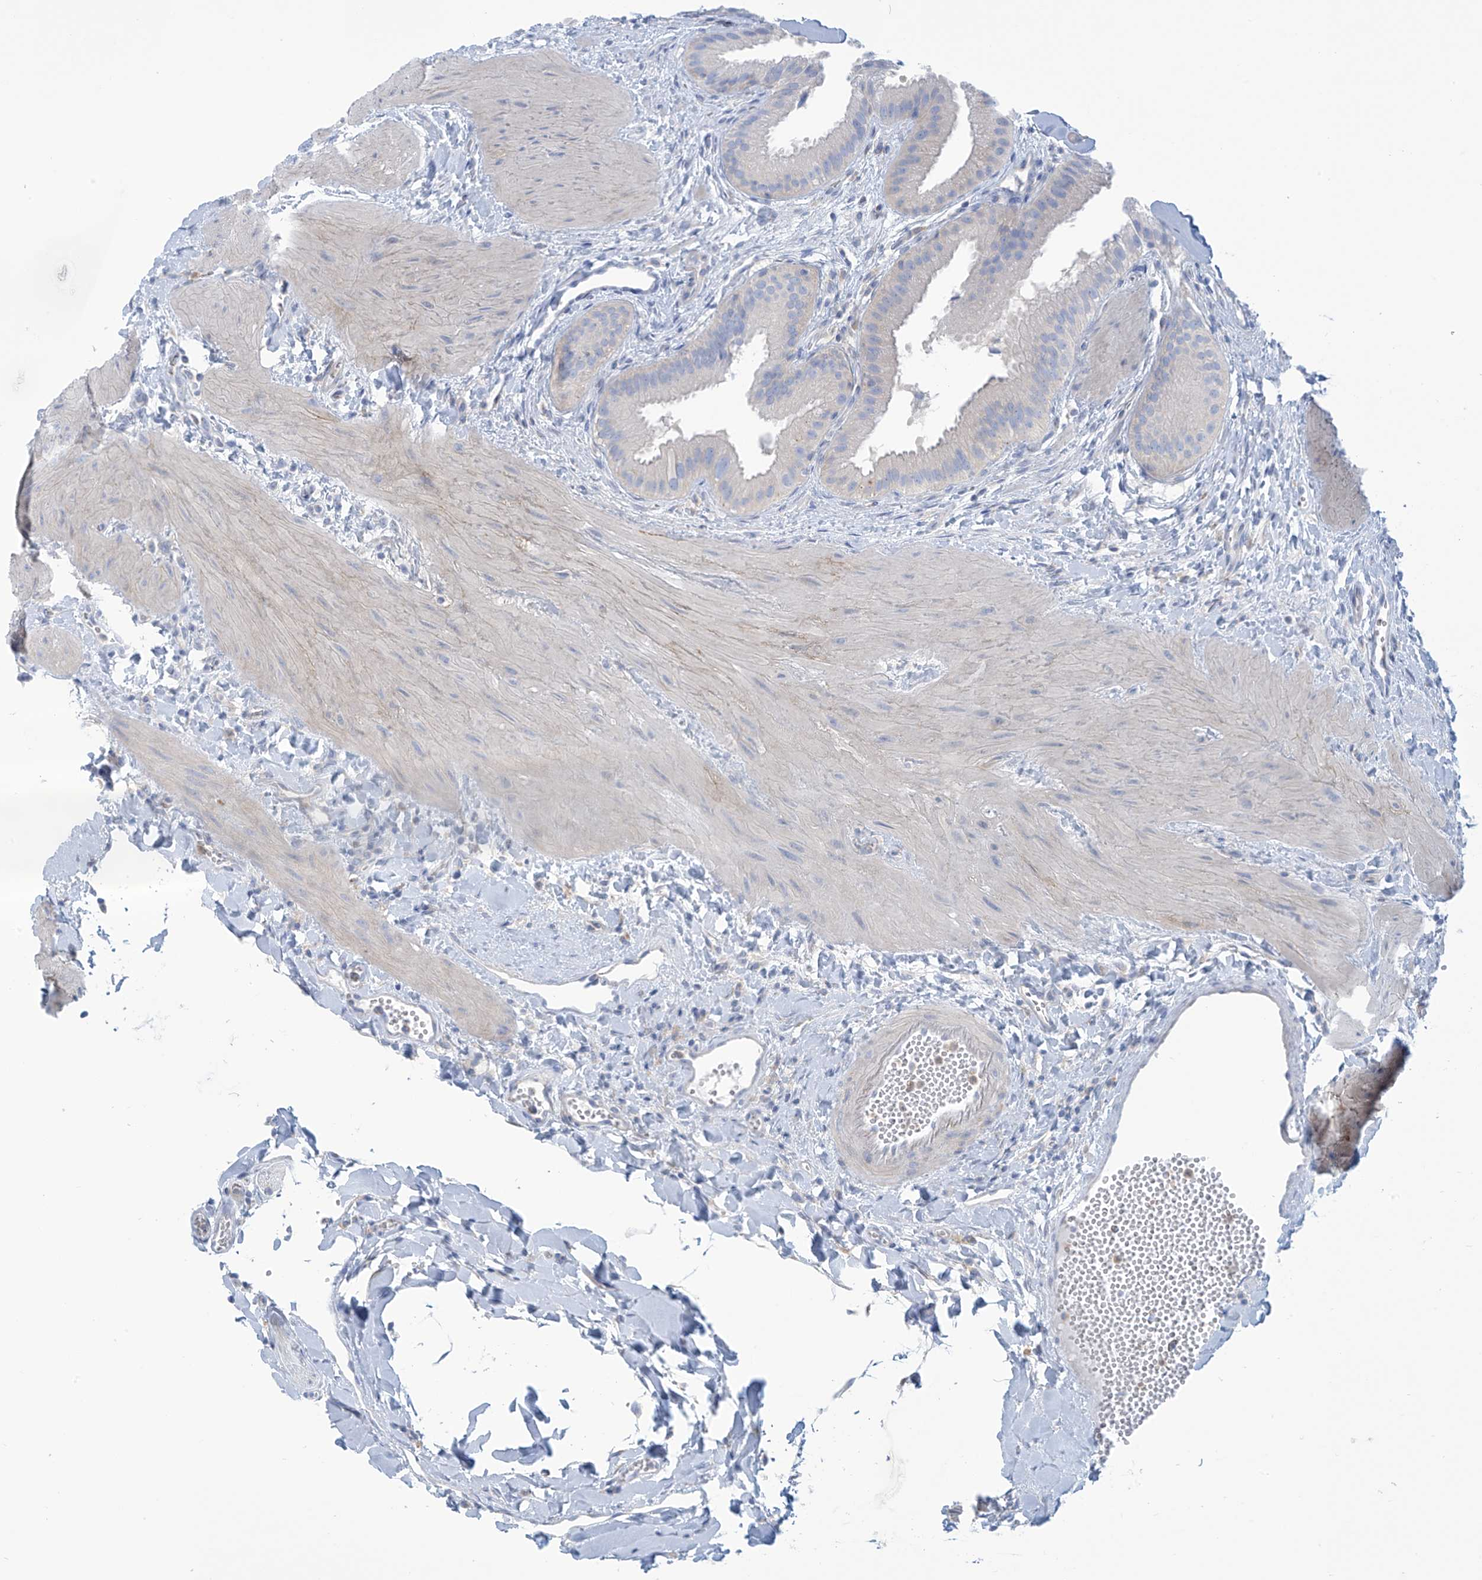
{"staining": {"intensity": "negative", "quantity": "none", "location": "none"}, "tissue": "gallbladder", "cell_type": "Glandular cells", "image_type": "normal", "snomed": [{"axis": "morphology", "description": "Normal tissue, NOS"}, {"axis": "topography", "description": "Gallbladder"}], "caption": "A micrograph of human gallbladder is negative for staining in glandular cells.", "gene": "FABP2", "patient": {"sex": "male", "age": 55}}